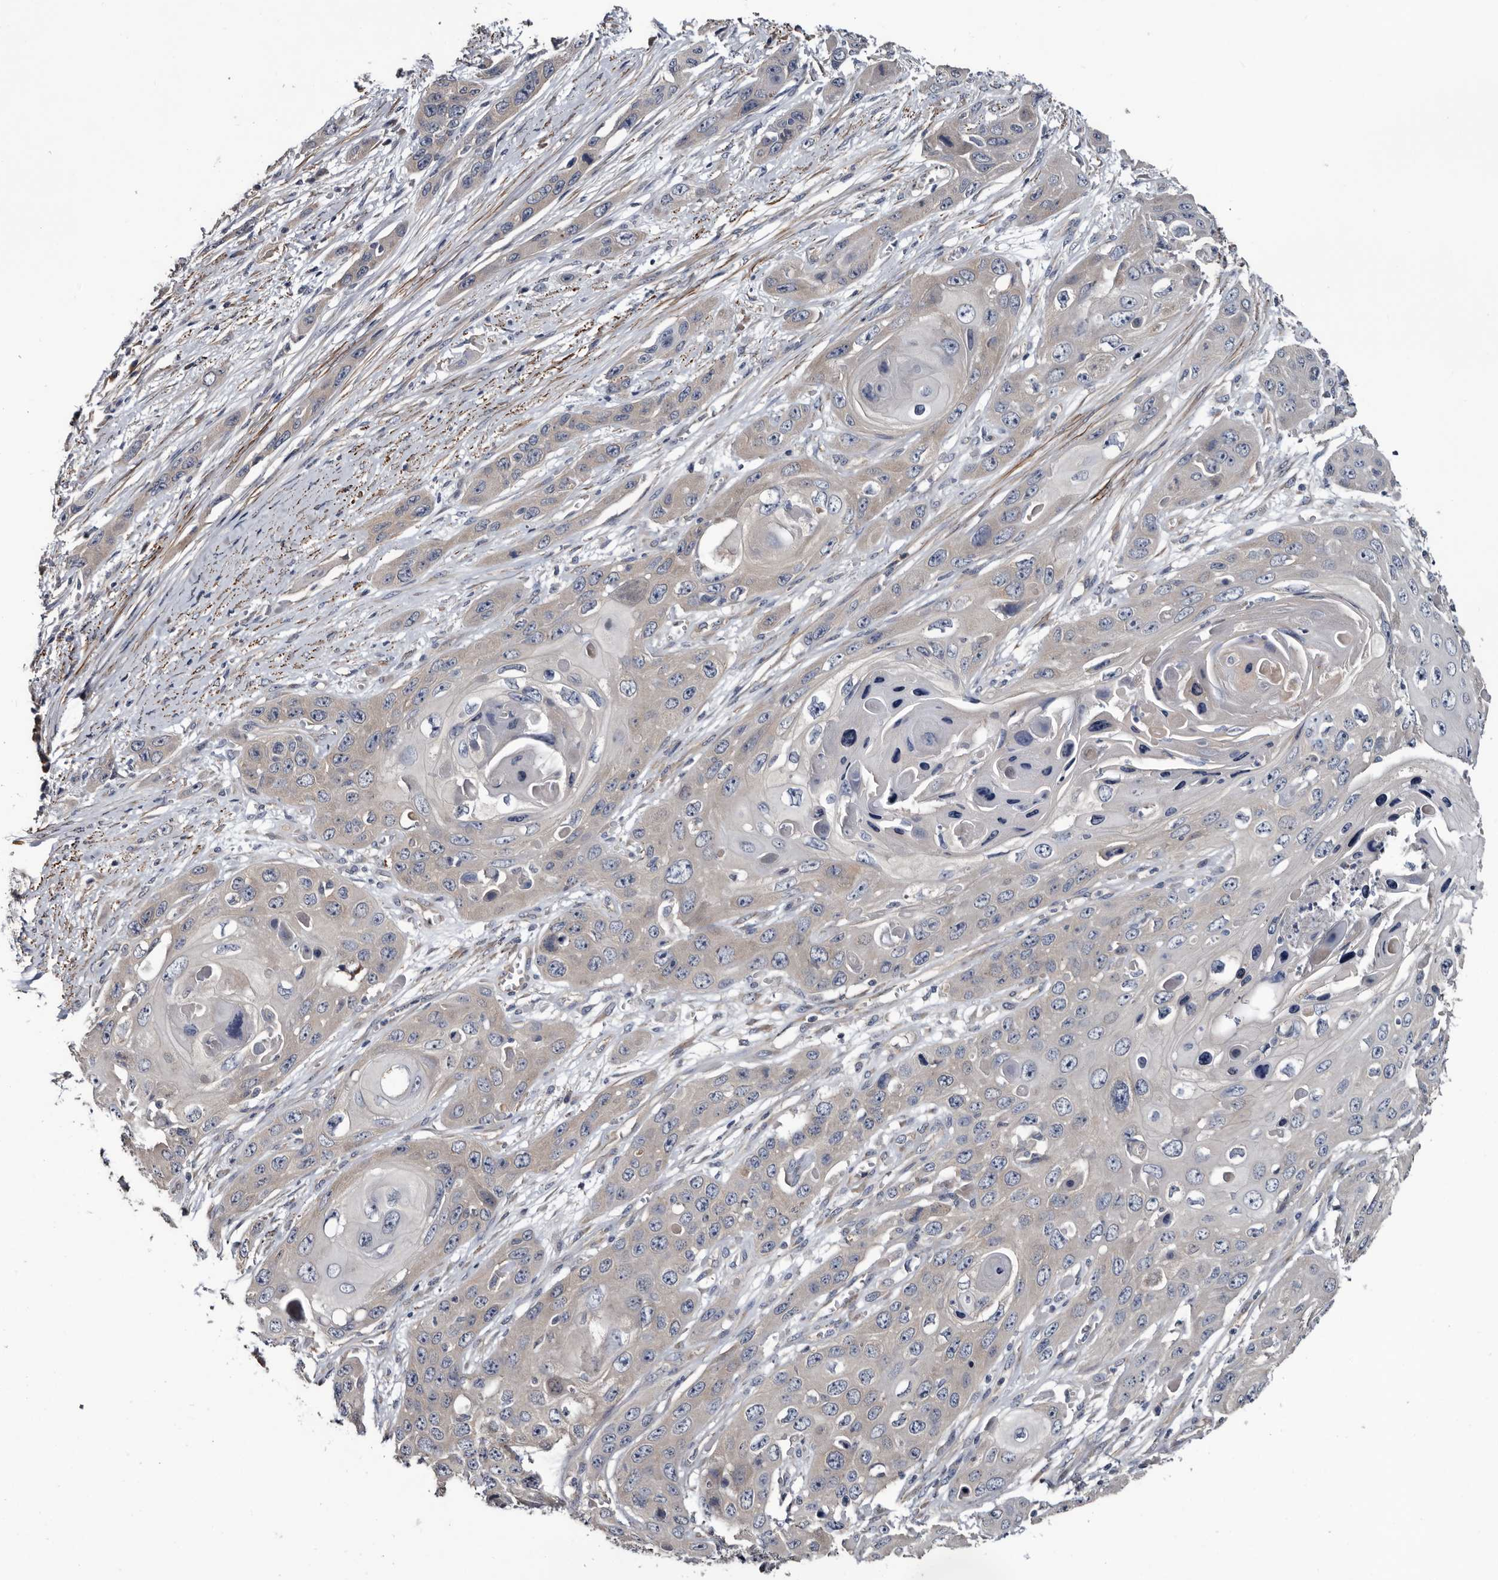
{"staining": {"intensity": "negative", "quantity": "none", "location": "none"}, "tissue": "skin cancer", "cell_type": "Tumor cells", "image_type": "cancer", "snomed": [{"axis": "morphology", "description": "Squamous cell carcinoma, NOS"}, {"axis": "topography", "description": "Skin"}], "caption": "High magnification brightfield microscopy of skin squamous cell carcinoma stained with DAB (3,3'-diaminobenzidine) (brown) and counterstained with hematoxylin (blue): tumor cells show no significant expression. (Stains: DAB (3,3'-diaminobenzidine) immunohistochemistry with hematoxylin counter stain, Microscopy: brightfield microscopy at high magnification).", "gene": "IARS1", "patient": {"sex": "male", "age": 55}}